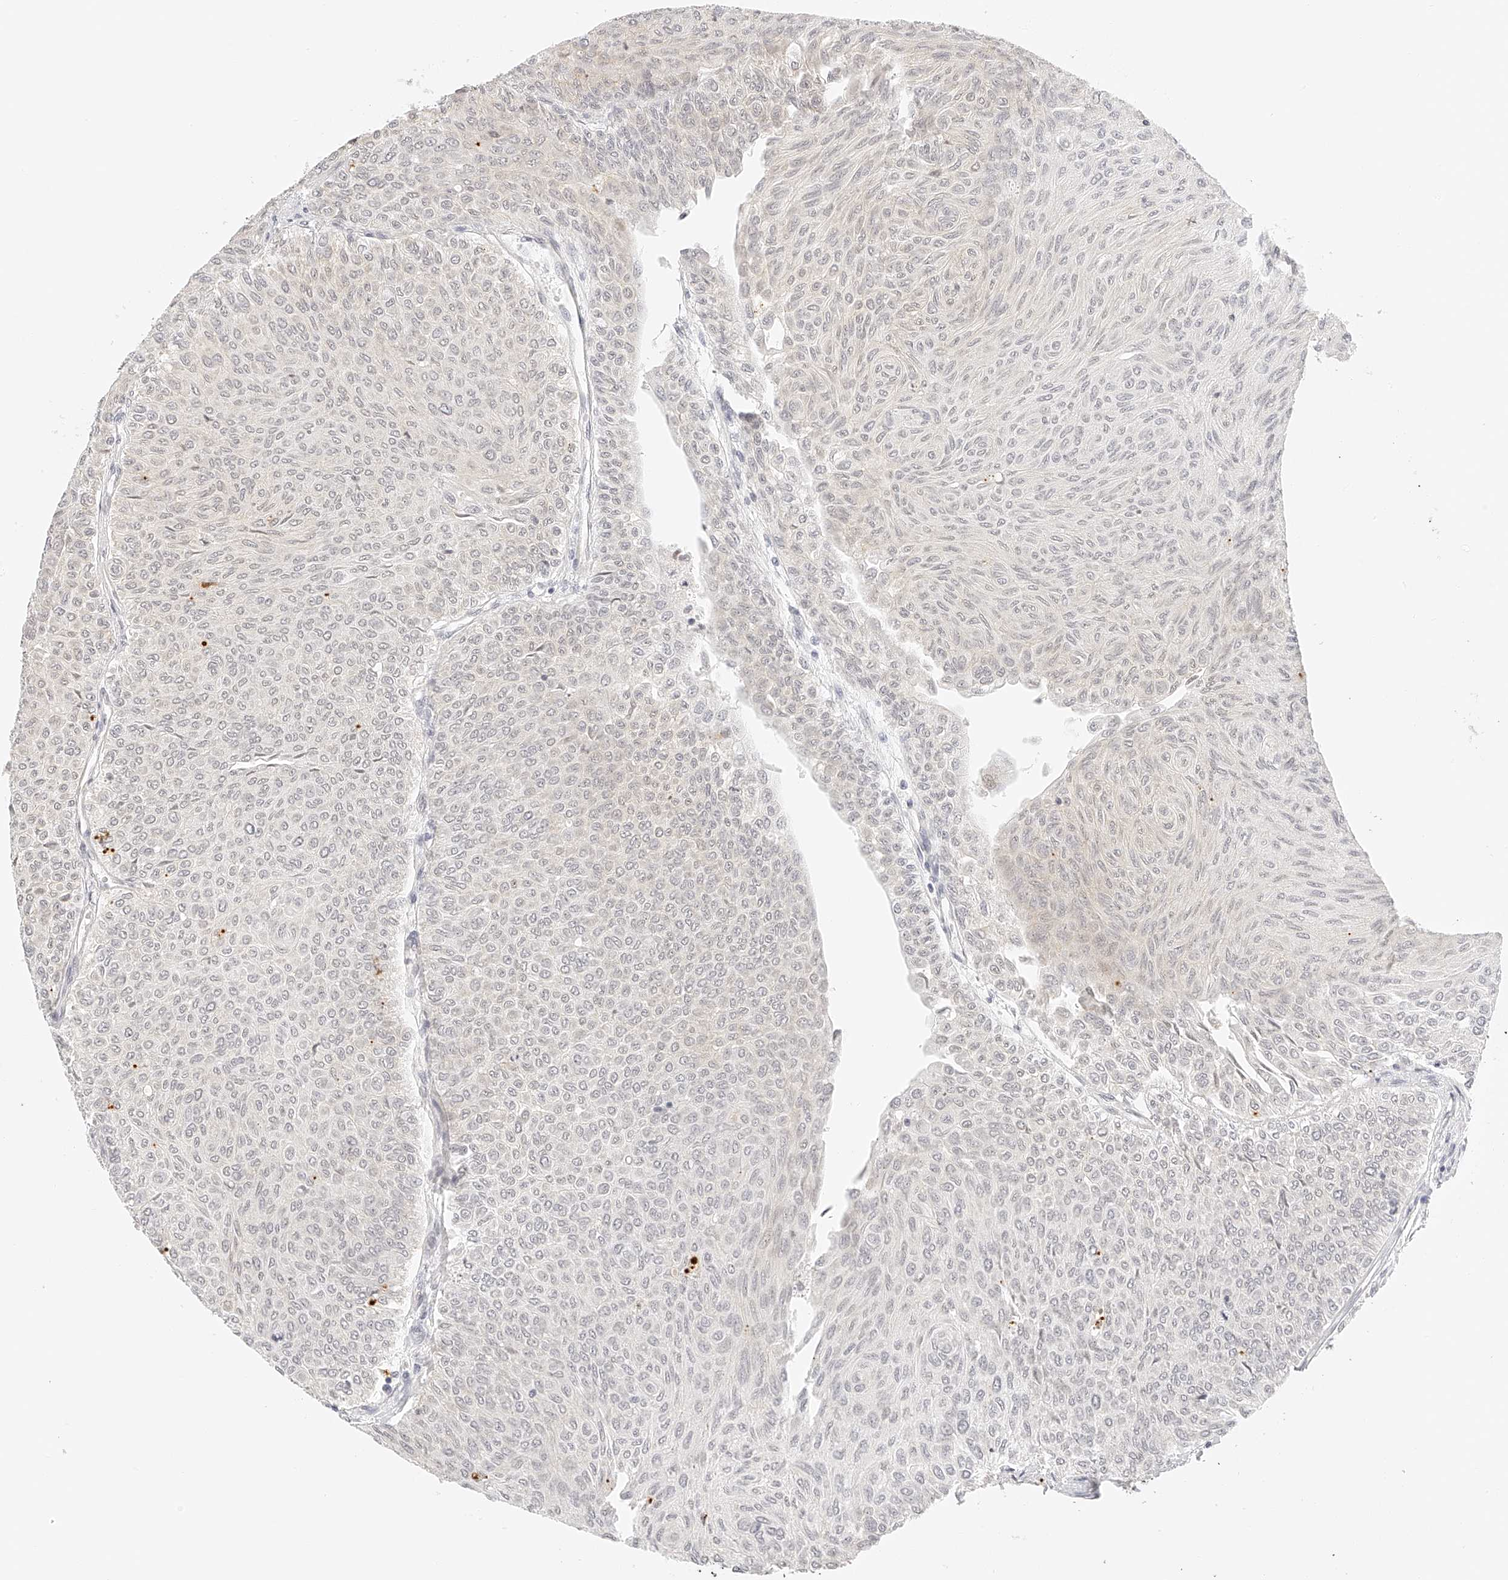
{"staining": {"intensity": "negative", "quantity": "none", "location": "none"}, "tissue": "urothelial cancer", "cell_type": "Tumor cells", "image_type": "cancer", "snomed": [{"axis": "morphology", "description": "Urothelial carcinoma, Low grade"}, {"axis": "topography", "description": "Urinary bladder"}], "caption": "A micrograph of urothelial cancer stained for a protein exhibits no brown staining in tumor cells.", "gene": "ZFP69", "patient": {"sex": "male", "age": 78}}